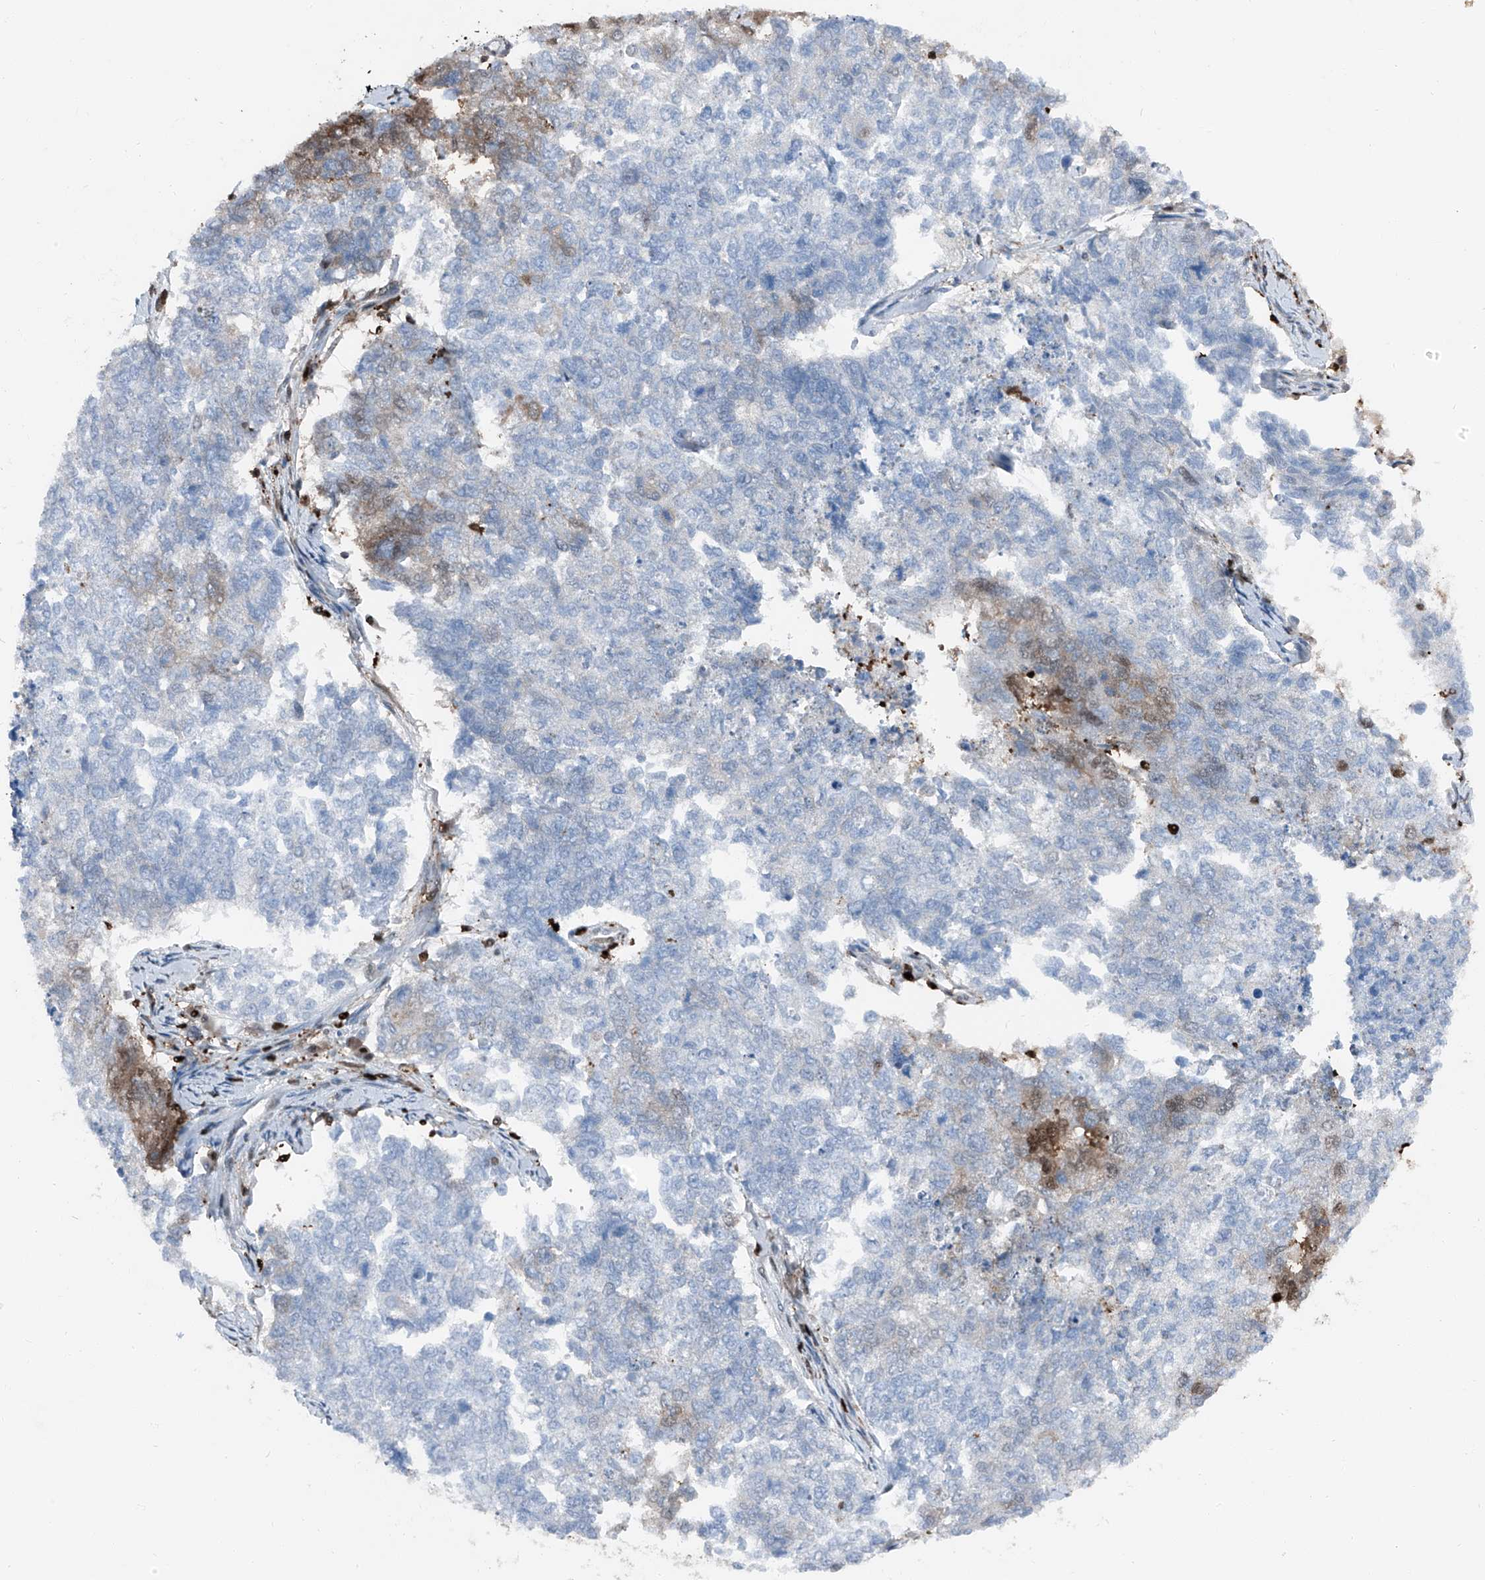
{"staining": {"intensity": "moderate", "quantity": "<25%", "location": "cytoplasmic/membranous,nuclear"}, "tissue": "cervical cancer", "cell_type": "Tumor cells", "image_type": "cancer", "snomed": [{"axis": "morphology", "description": "Squamous cell carcinoma, NOS"}, {"axis": "topography", "description": "Cervix"}], "caption": "The photomicrograph reveals immunohistochemical staining of cervical cancer. There is moderate cytoplasmic/membranous and nuclear positivity is identified in about <25% of tumor cells.", "gene": "PSMB10", "patient": {"sex": "female", "age": 63}}